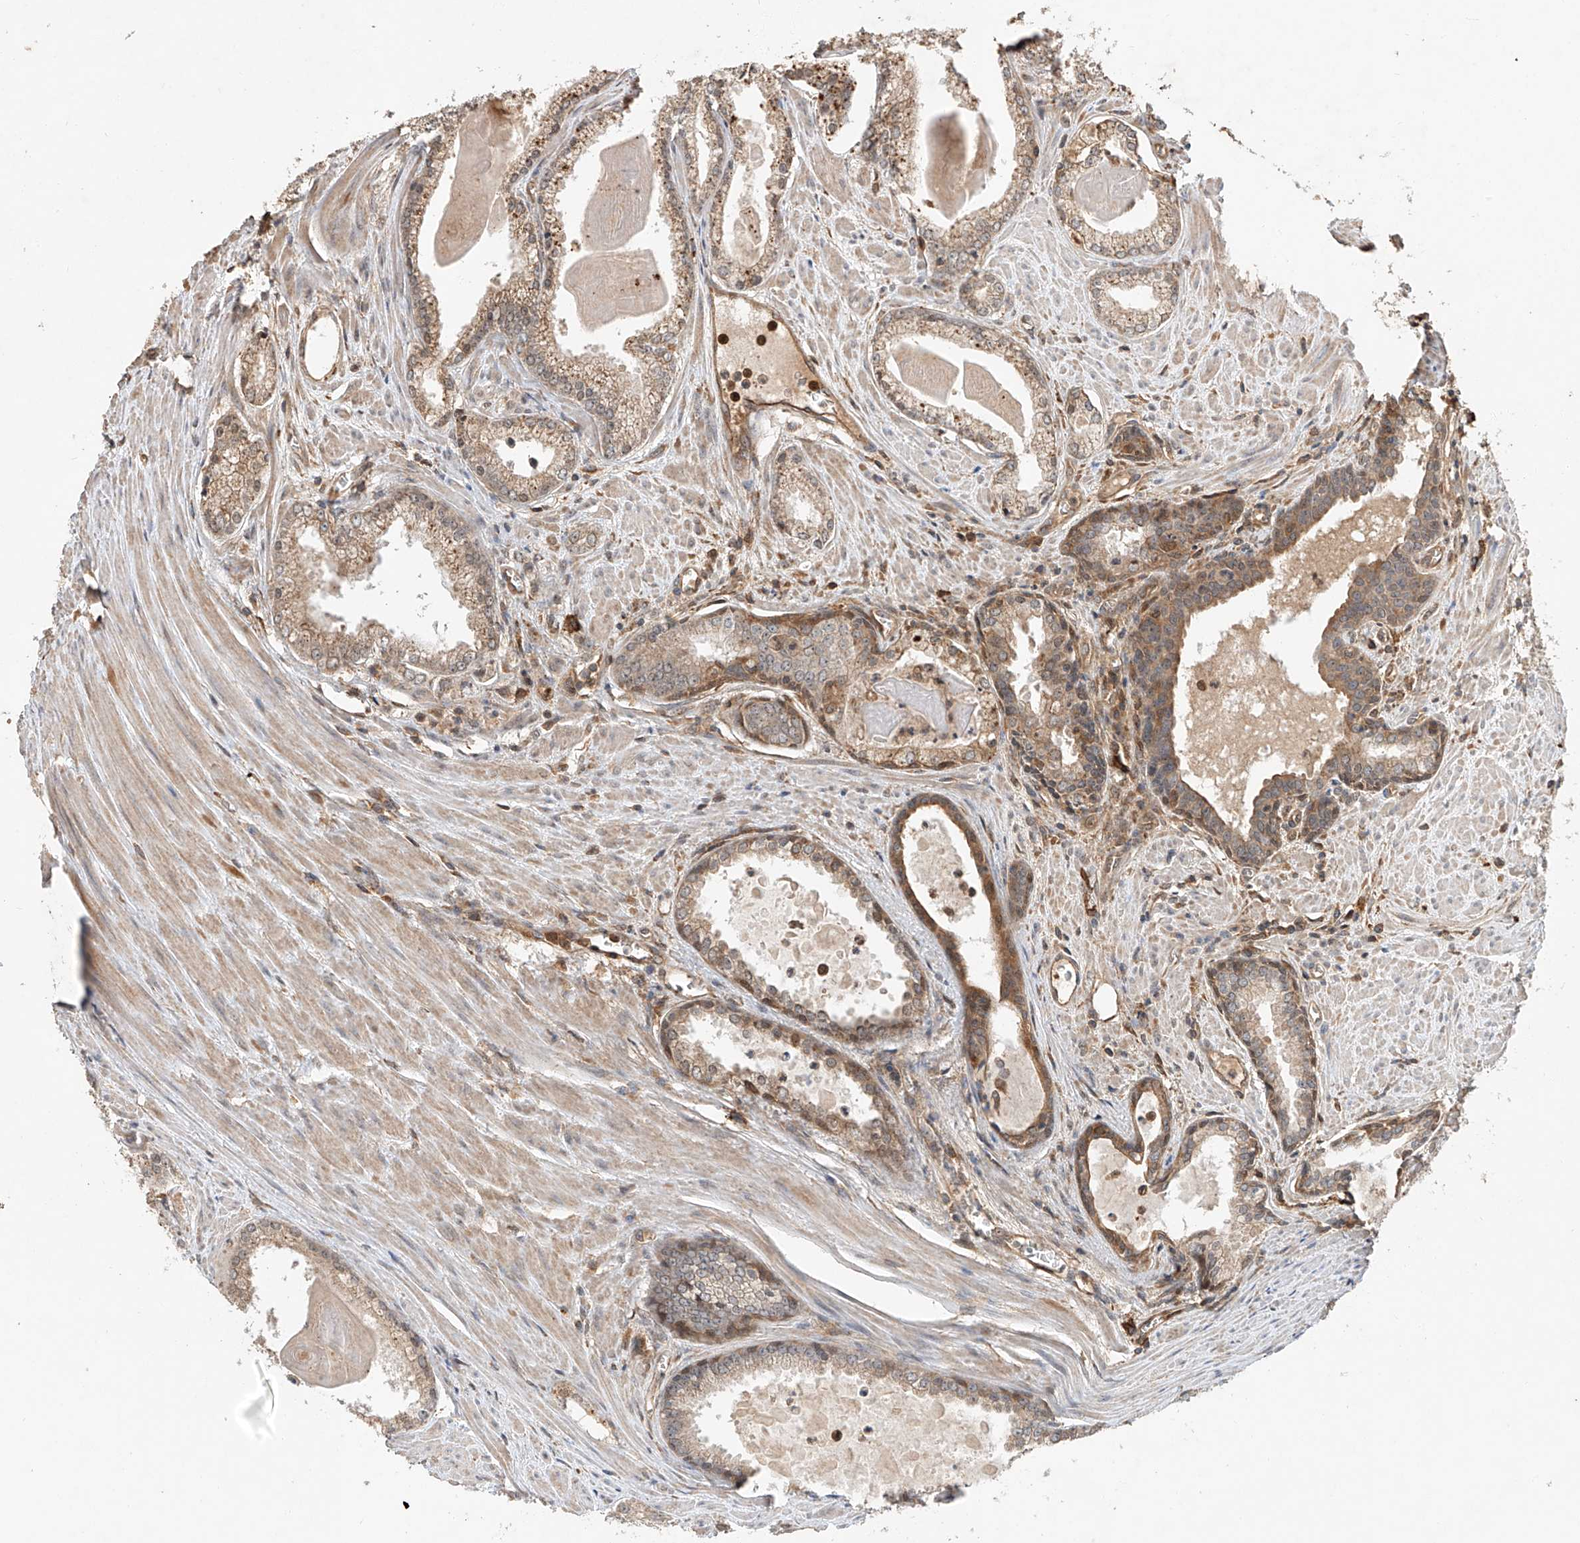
{"staining": {"intensity": "moderate", "quantity": ">75%", "location": "cytoplasmic/membranous"}, "tissue": "prostate cancer", "cell_type": "Tumor cells", "image_type": "cancer", "snomed": [{"axis": "morphology", "description": "Adenocarcinoma, Low grade"}, {"axis": "topography", "description": "Prostate"}], "caption": "Immunohistochemistry photomicrograph of neoplastic tissue: adenocarcinoma (low-grade) (prostate) stained using immunohistochemistry (IHC) shows medium levels of moderate protein expression localized specifically in the cytoplasmic/membranous of tumor cells, appearing as a cytoplasmic/membranous brown color.", "gene": "RILPL2", "patient": {"sex": "male", "age": 54}}